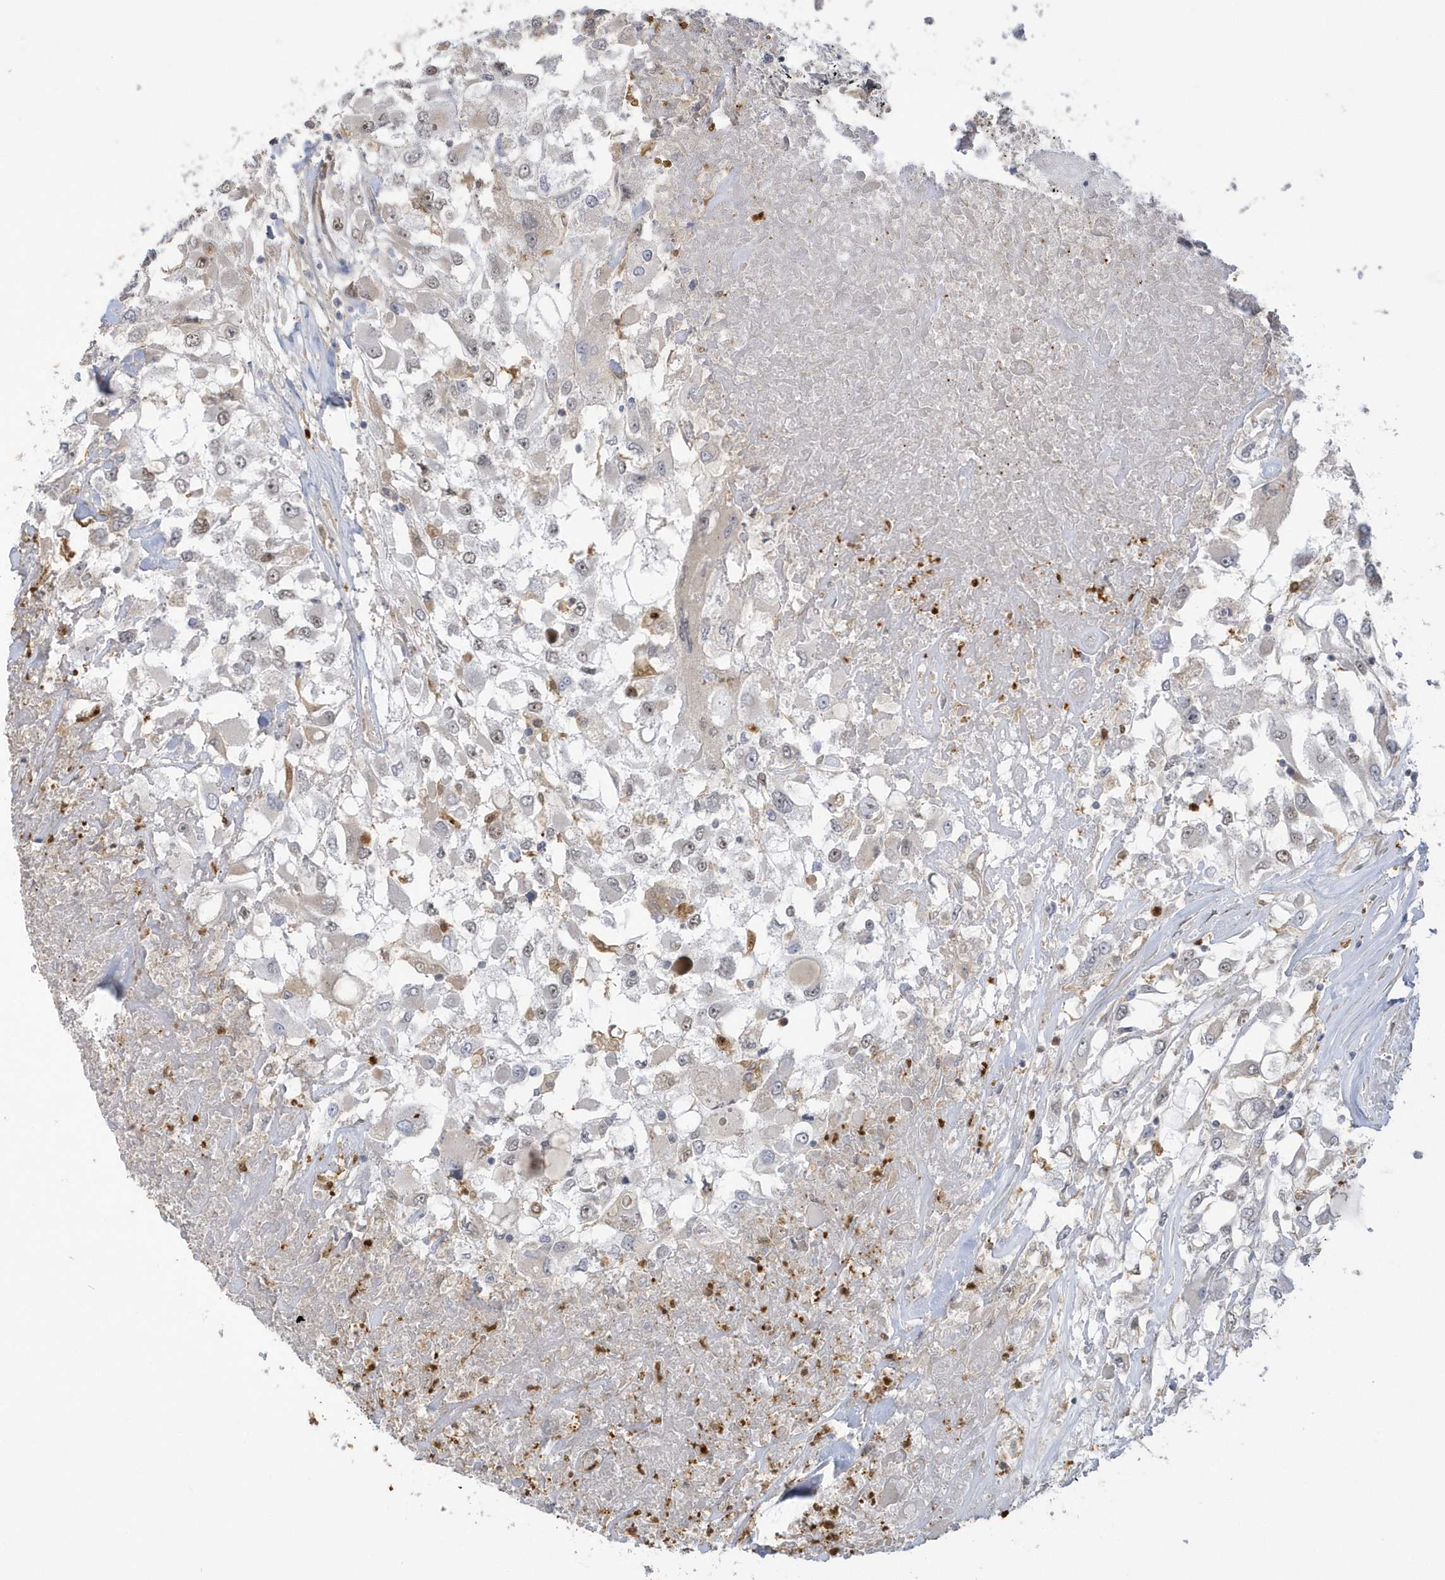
{"staining": {"intensity": "negative", "quantity": "none", "location": "none"}, "tissue": "renal cancer", "cell_type": "Tumor cells", "image_type": "cancer", "snomed": [{"axis": "morphology", "description": "Adenocarcinoma, NOS"}, {"axis": "topography", "description": "Kidney"}], "caption": "Immunohistochemistry (IHC) photomicrograph of adenocarcinoma (renal) stained for a protein (brown), which displays no expression in tumor cells. (DAB immunohistochemistry visualized using brightfield microscopy, high magnification).", "gene": "NAF1", "patient": {"sex": "female", "age": 52}}